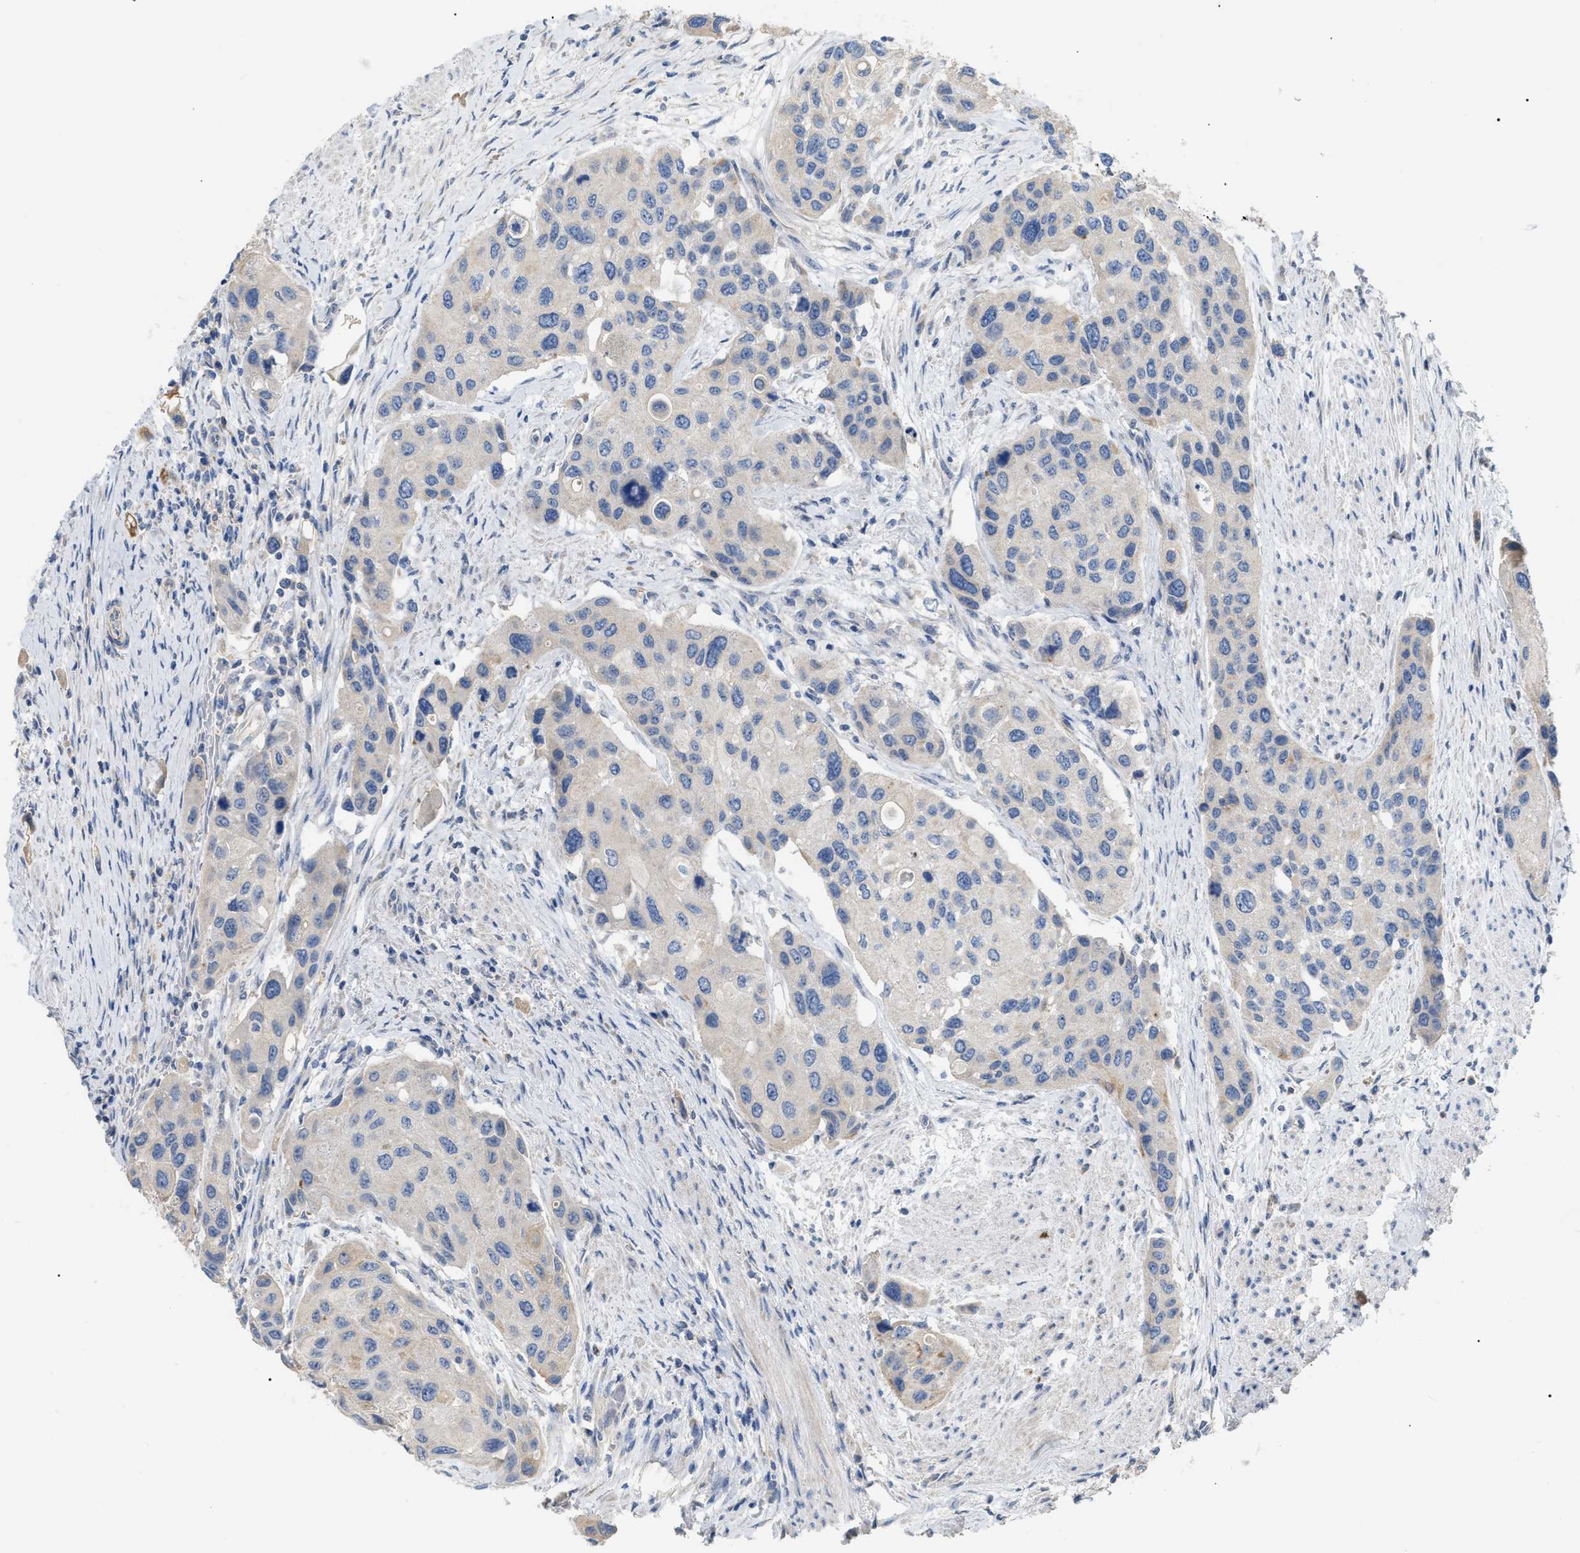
{"staining": {"intensity": "negative", "quantity": "none", "location": "none"}, "tissue": "urothelial cancer", "cell_type": "Tumor cells", "image_type": "cancer", "snomed": [{"axis": "morphology", "description": "Urothelial carcinoma, High grade"}, {"axis": "topography", "description": "Urinary bladder"}], "caption": "This is an immunohistochemistry image of human high-grade urothelial carcinoma. There is no expression in tumor cells.", "gene": "DHX58", "patient": {"sex": "female", "age": 56}}